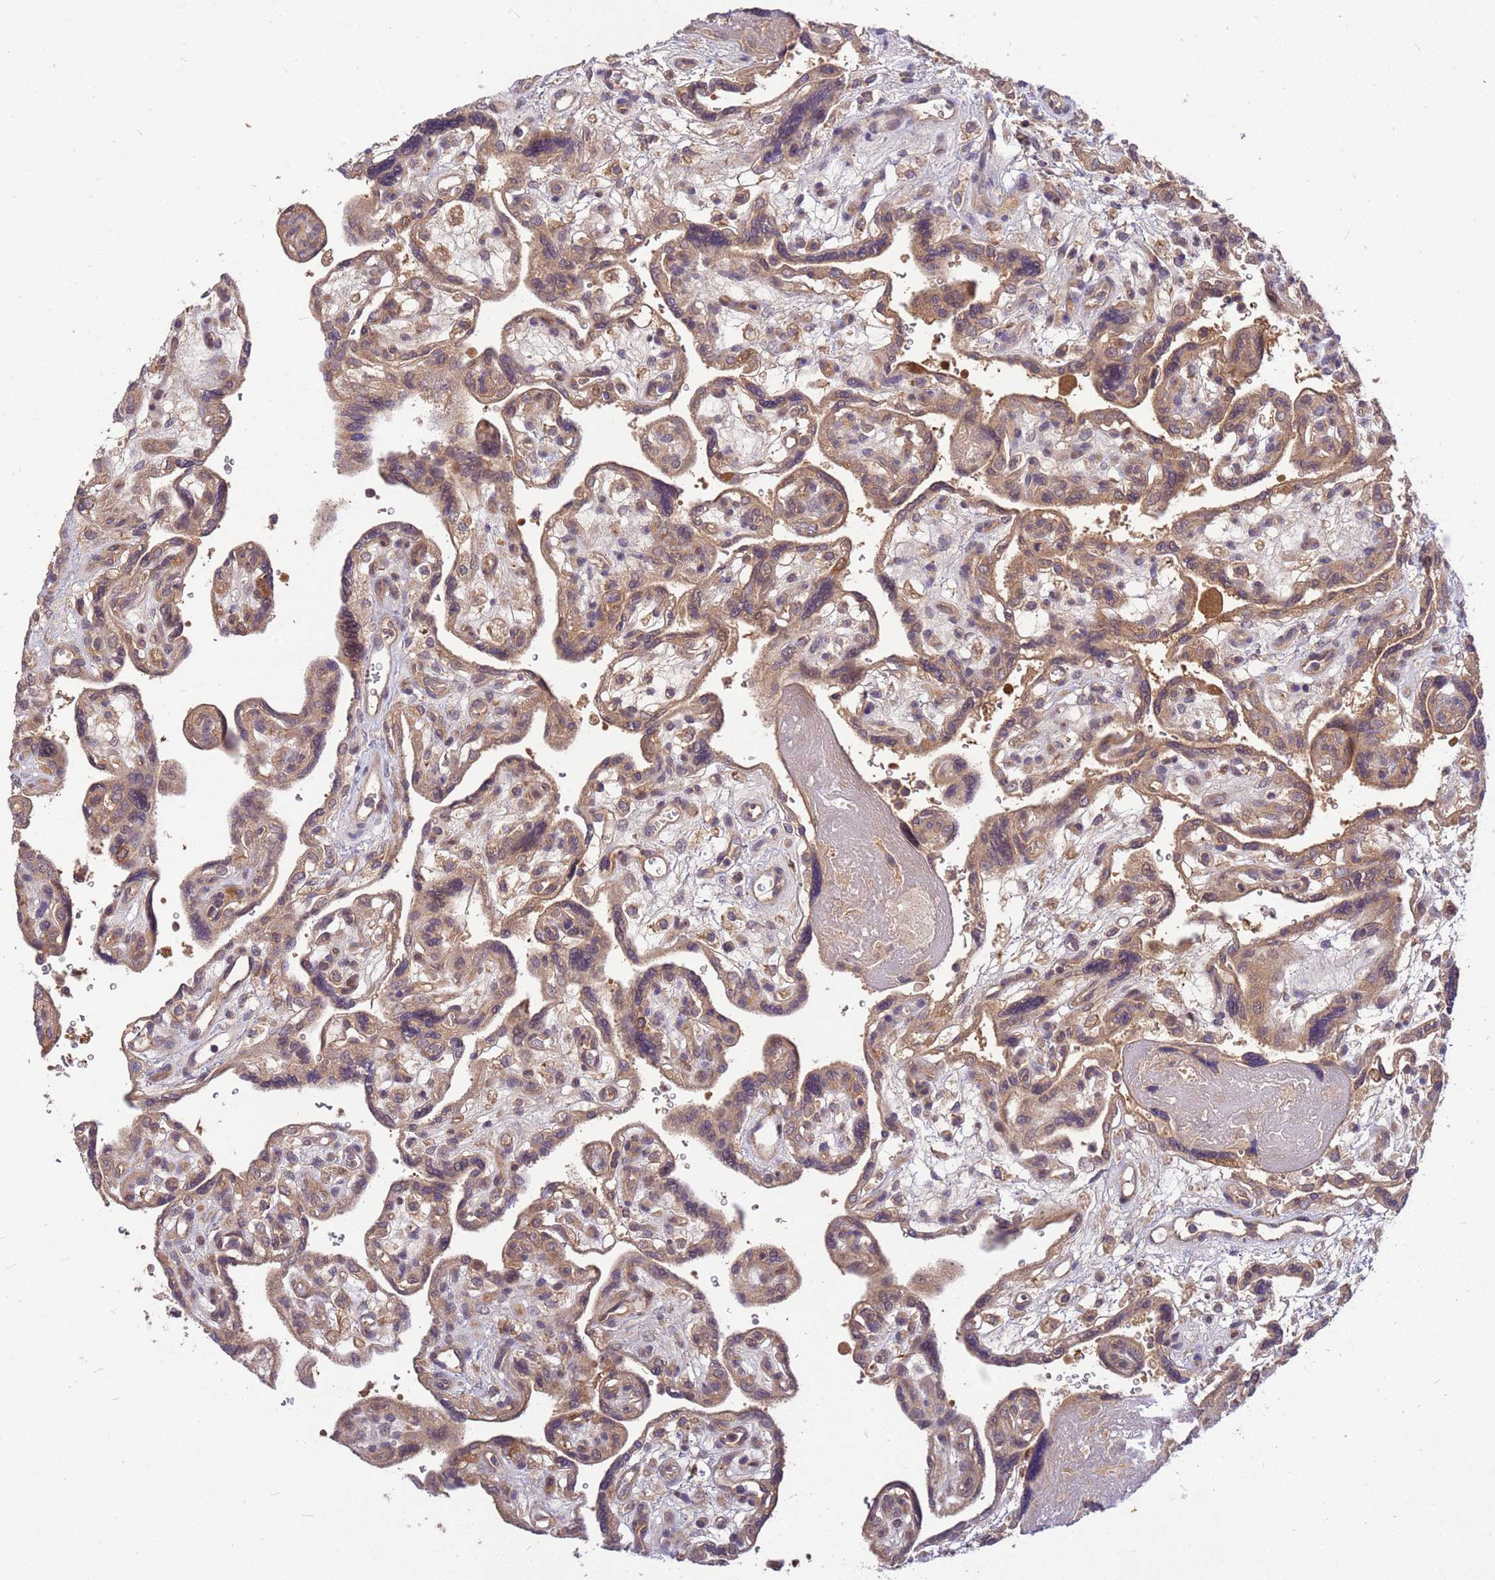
{"staining": {"intensity": "weak", "quantity": ">75%", "location": "cytoplasmic/membranous,nuclear"}, "tissue": "placenta", "cell_type": "Decidual cells", "image_type": "normal", "snomed": [{"axis": "morphology", "description": "Normal tissue, NOS"}, {"axis": "topography", "description": "Placenta"}], "caption": "Decidual cells demonstrate weak cytoplasmic/membranous,nuclear positivity in approximately >75% of cells in benign placenta.", "gene": "PPP2CA", "patient": {"sex": "female", "age": 39}}